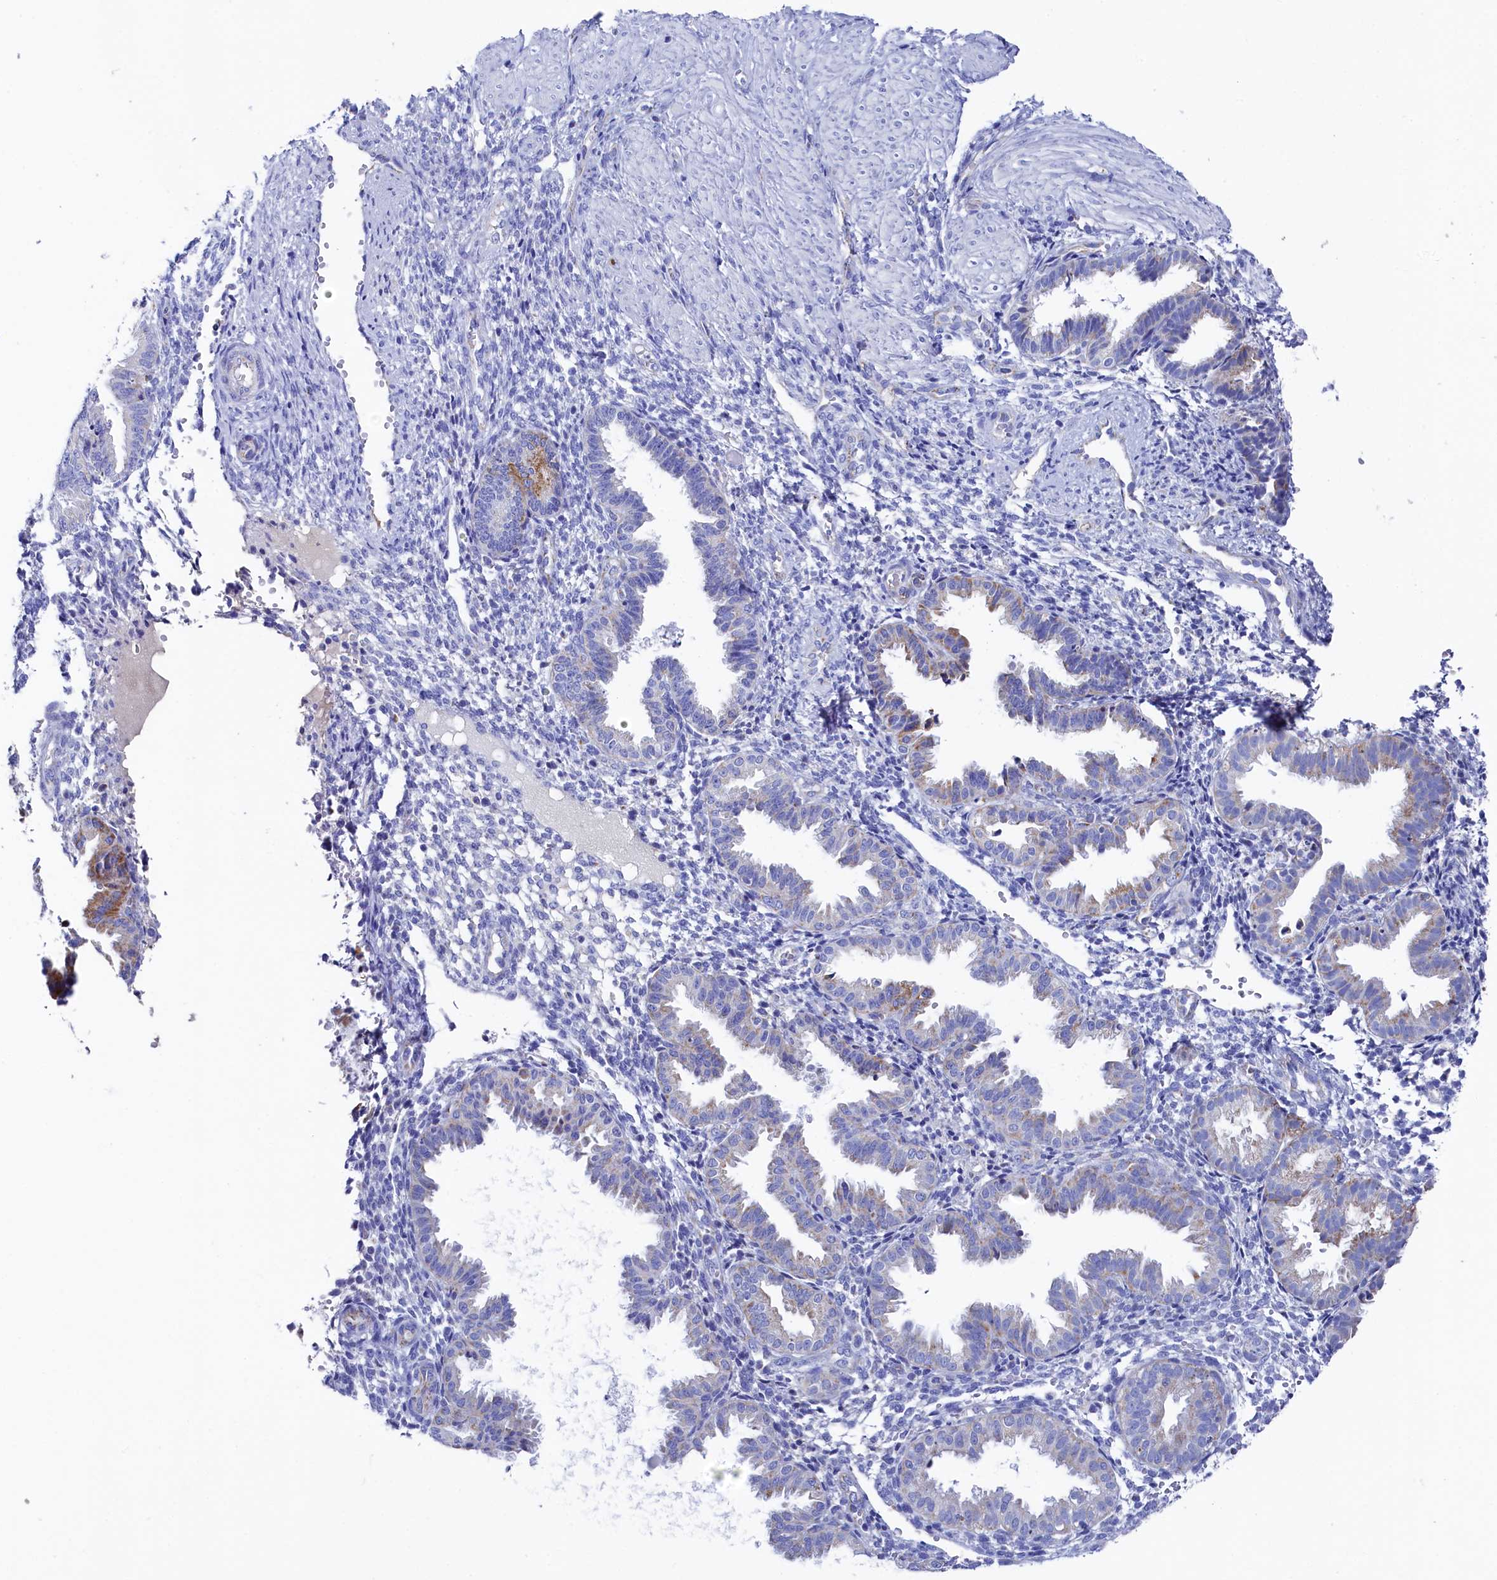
{"staining": {"intensity": "negative", "quantity": "none", "location": "none"}, "tissue": "endometrium", "cell_type": "Cells in endometrial stroma", "image_type": "normal", "snomed": [{"axis": "morphology", "description": "Normal tissue, NOS"}, {"axis": "topography", "description": "Endometrium"}], "caption": "Immunohistochemistry histopathology image of unremarkable endometrium: human endometrium stained with DAB (3,3'-diaminobenzidine) exhibits no significant protein expression in cells in endometrial stroma.", "gene": "MMAB", "patient": {"sex": "female", "age": 33}}